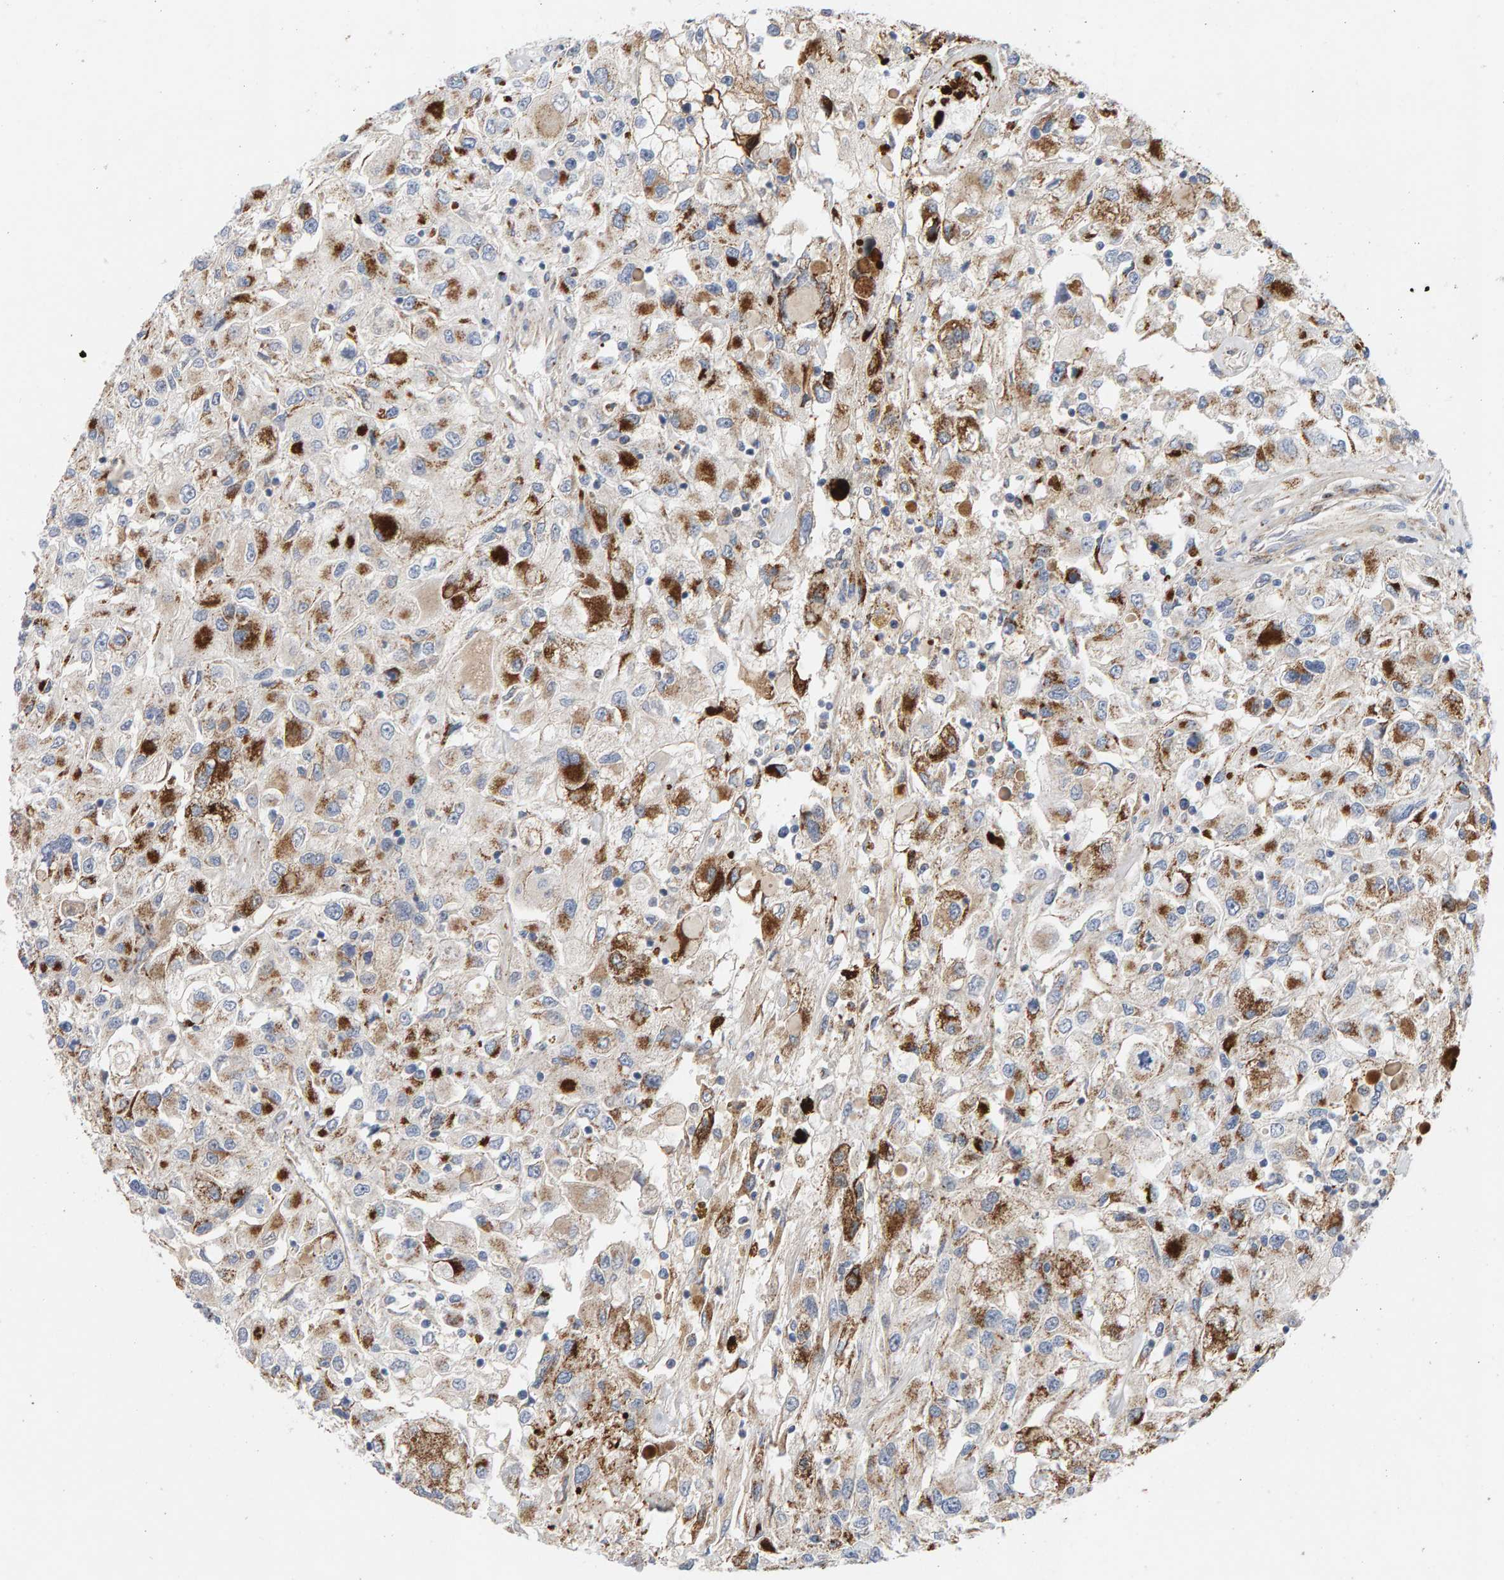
{"staining": {"intensity": "strong", "quantity": "25%-75%", "location": "cytoplasmic/membranous"}, "tissue": "renal cancer", "cell_type": "Tumor cells", "image_type": "cancer", "snomed": [{"axis": "morphology", "description": "Adenocarcinoma, NOS"}, {"axis": "topography", "description": "Kidney"}], "caption": "High-power microscopy captured an immunohistochemistry histopathology image of renal adenocarcinoma, revealing strong cytoplasmic/membranous expression in about 25%-75% of tumor cells. The staining was performed using DAB to visualize the protein expression in brown, while the nuclei were stained in blue with hematoxylin (Magnification: 20x).", "gene": "GGTA1", "patient": {"sex": "female", "age": 52}}